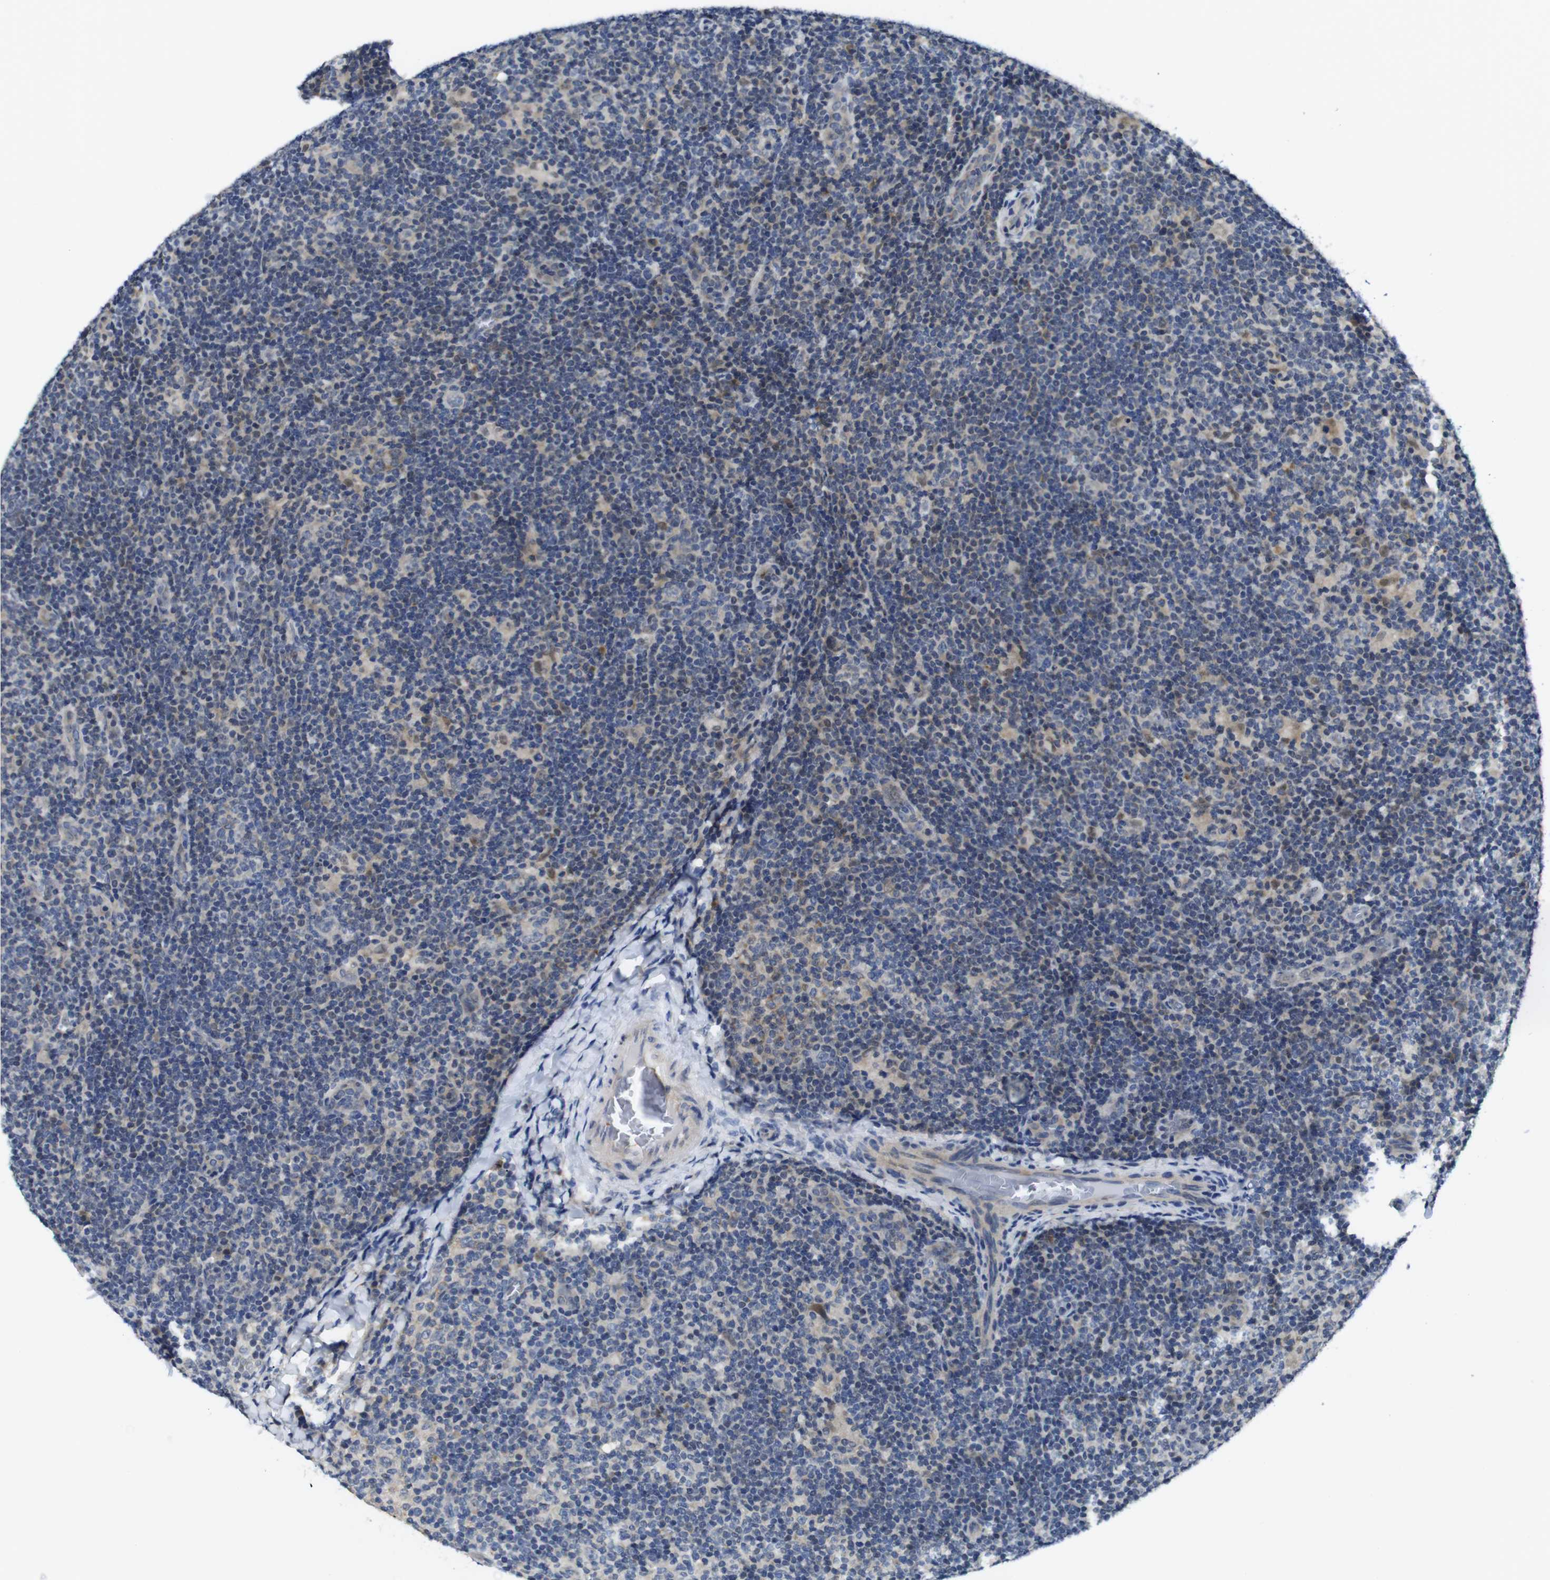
{"staining": {"intensity": "moderate", "quantity": "<25%", "location": "cytoplasmic/membranous"}, "tissue": "lymphoma", "cell_type": "Tumor cells", "image_type": "cancer", "snomed": [{"axis": "morphology", "description": "Hodgkin's disease, NOS"}, {"axis": "topography", "description": "Lymph node"}], "caption": "This photomicrograph shows immunohistochemistry staining of Hodgkin's disease, with low moderate cytoplasmic/membranous positivity in about <25% of tumor cells.", "gene": "FNTA", "patient": {"sex": "female", "age": 57}}